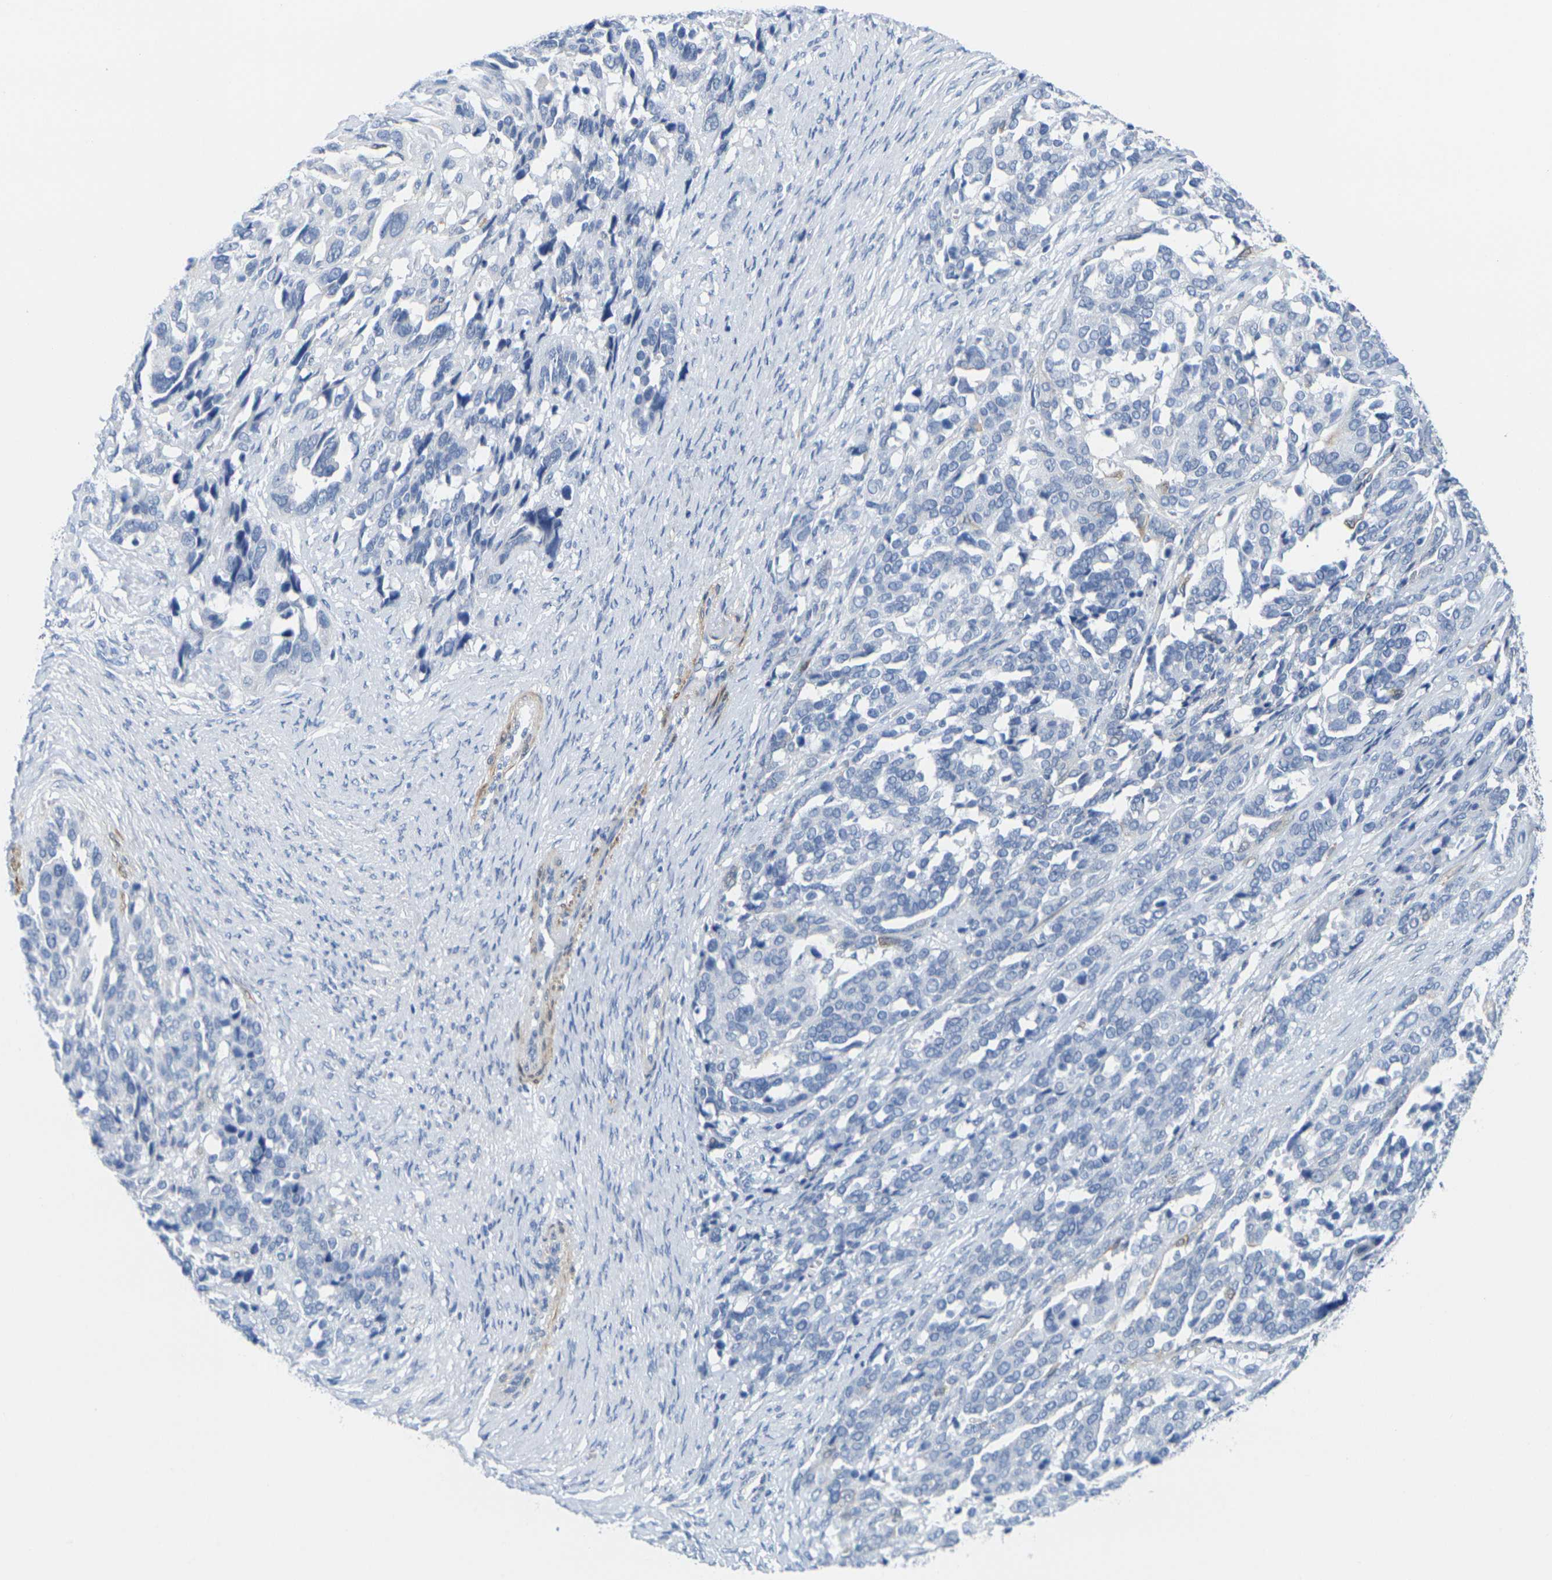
{"staining": {"intensity": "negative", "quantity": "none", "location": "none"}, "tissue": "ovarian cancer", "cell_type": "Tumor cells", "image_type": "cancer", "snomed": [{"axis": "morphology", "description": "Cystadenocarcinoma, serous, NOS"}, {"axis": "topography", "description": "Ovary"}], "caption": "An IHC image of serous cystadenocarcinoma (ovarian) is shown. There is no staining in tumor cells of serous cystadenocarcinoma (ovarian). Brightfield microscopy of immunohistochemistry (IHC) stained with DAB (brown) and hematoxylin (blue), captured at high magnification.", "gene": "CNN1", "patient": {"sex": "female", "age": 44}}